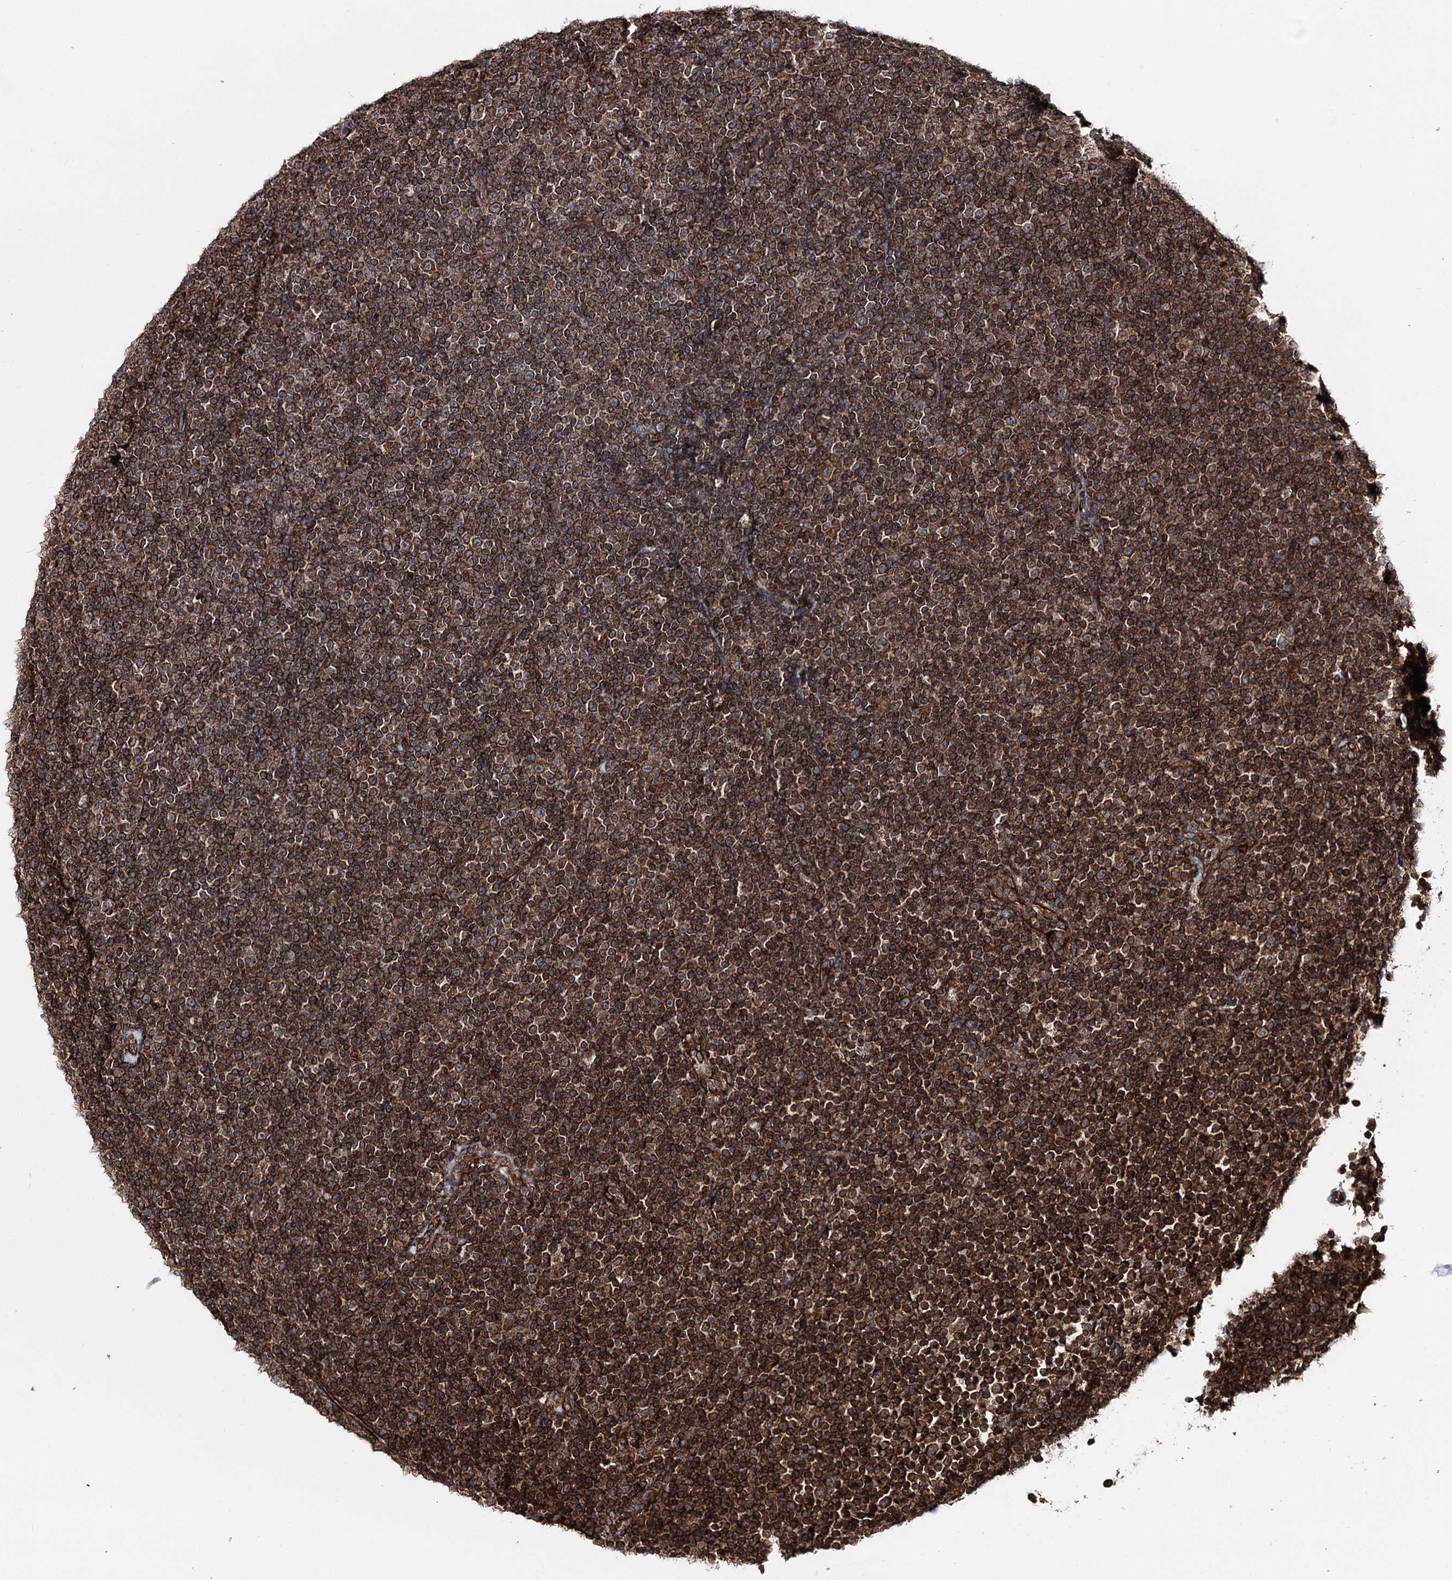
{"staining": {"intensity": "strong", "quantity": ">75%", "location": "cytoplasmic/membranous"}, "tissue": "lymphoma", "cell_type": "Tumor cells", "image_type": "cancer", "snomed": [{"axis": "morphology", "description": "Malignant lymphoma, non-Hodgkin's type, Low grade"}, {"axis": "topography", "description": "Lymph node"}], "caption": "Protein expression analysis of human low-grade malignant lymphoma, non-Hodgkin's type reveals strong cytoplasmic/membranous expression in approximately >75% of tumor cells. Using DAB (3,3'-diaminobenzidine) (brown) and hematoxylin (blue) stains, captured at high magnification using brightfield microscopy.", "gene": "FGFR1OP2", "patient": {"sex": "female", "age": 67}}